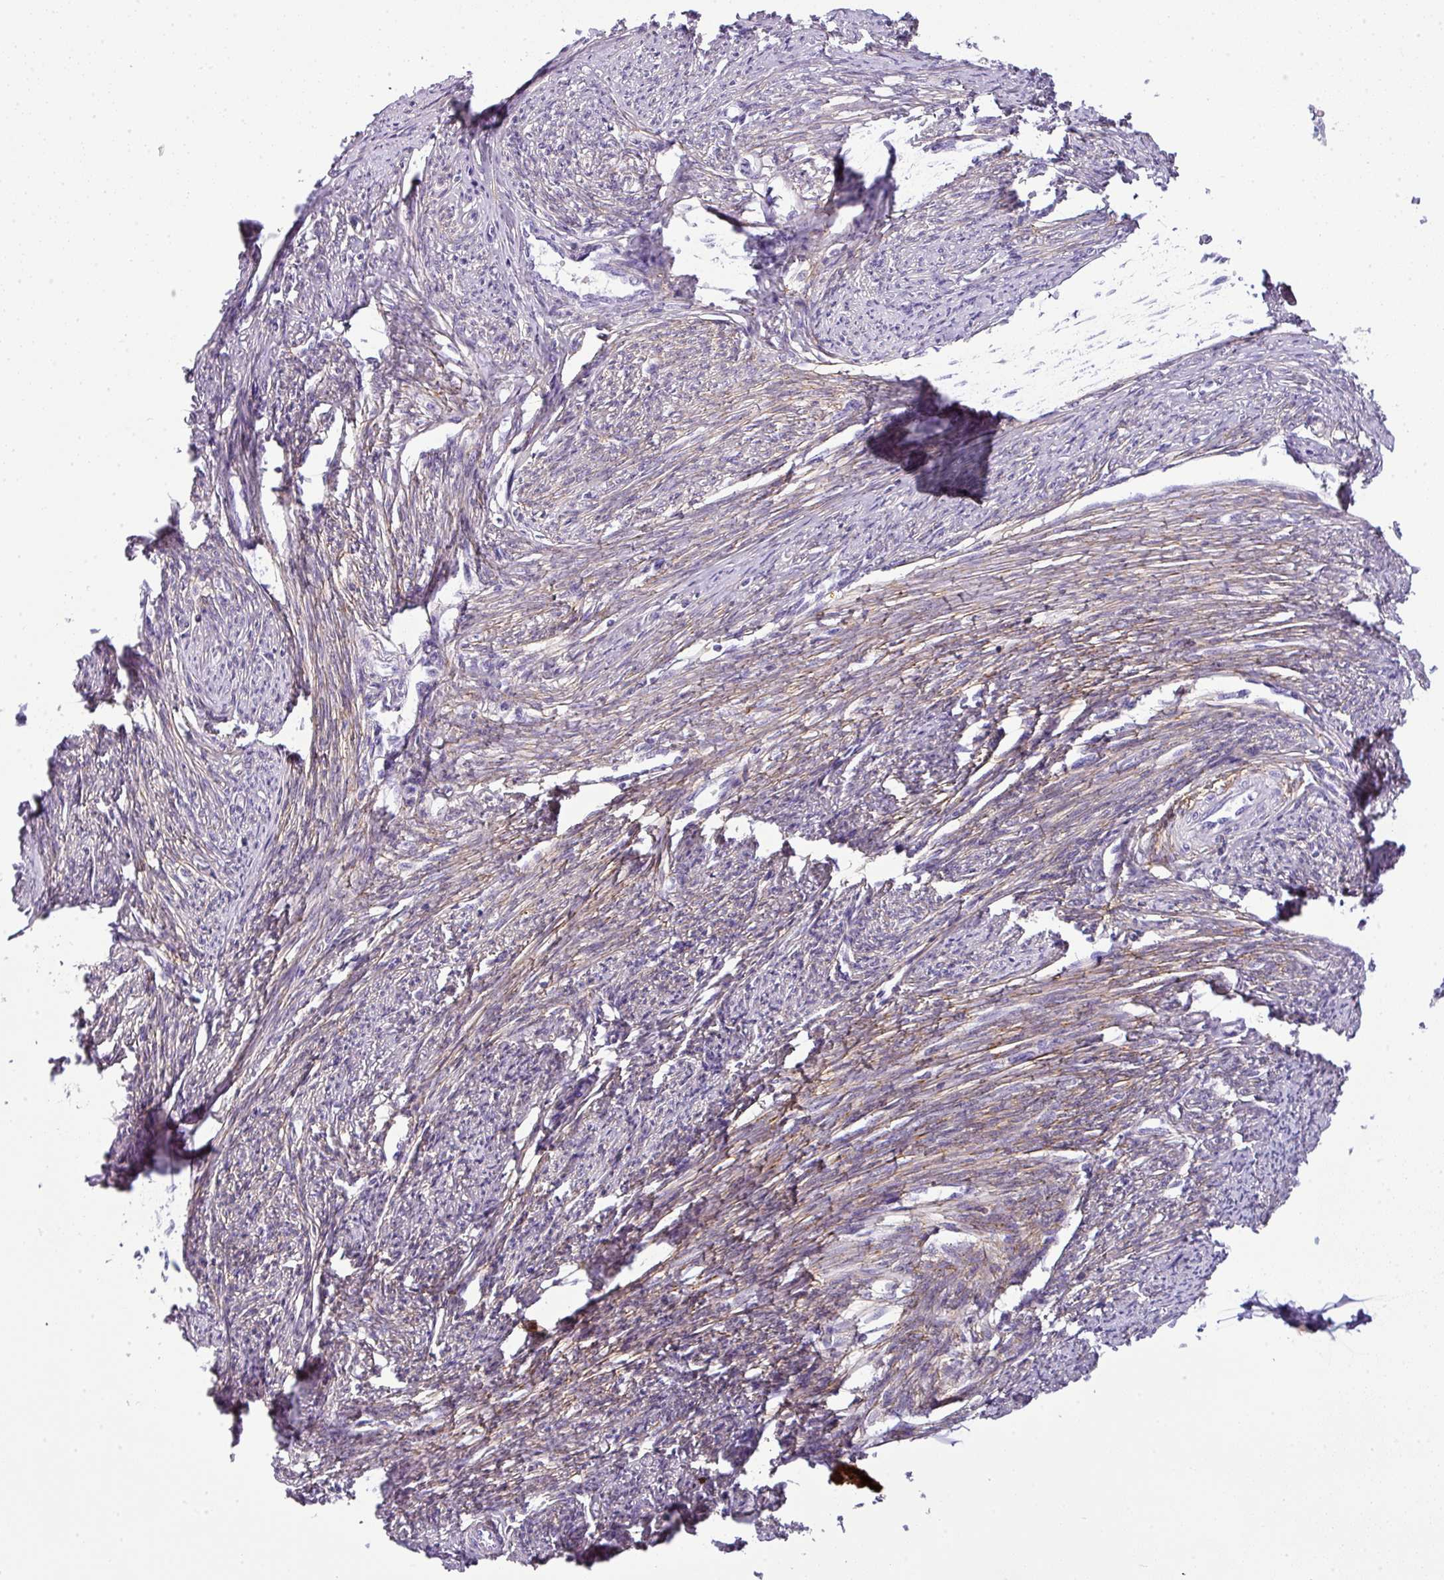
{"staining": {"intensity": "moderate", "quantity": ">75%", "location": "cytoplasmic/membranous"}, "tissue": "smooth muscle", "cell_type": "Smooth muscle cells", "image_type": "normal", "snomed": [{"axis": "morphology", "description": "Normal tissue, NOS"}, {"axis": "topography", "description": "Smooth muscle"}, {"axis": "topography", "description": "Uterus"}], "caption": "This histopathology image displays benign smooth muscle stained with immunohistochemistry (IHC) to label a protein in brown. The cytoplasmic/membranous of smooth muscle cells show moderate positivity for the protein. Nuclei are counter-stained blue.", "gene": "PARD6G", "patient": {"sex": "female", "age": 59}}